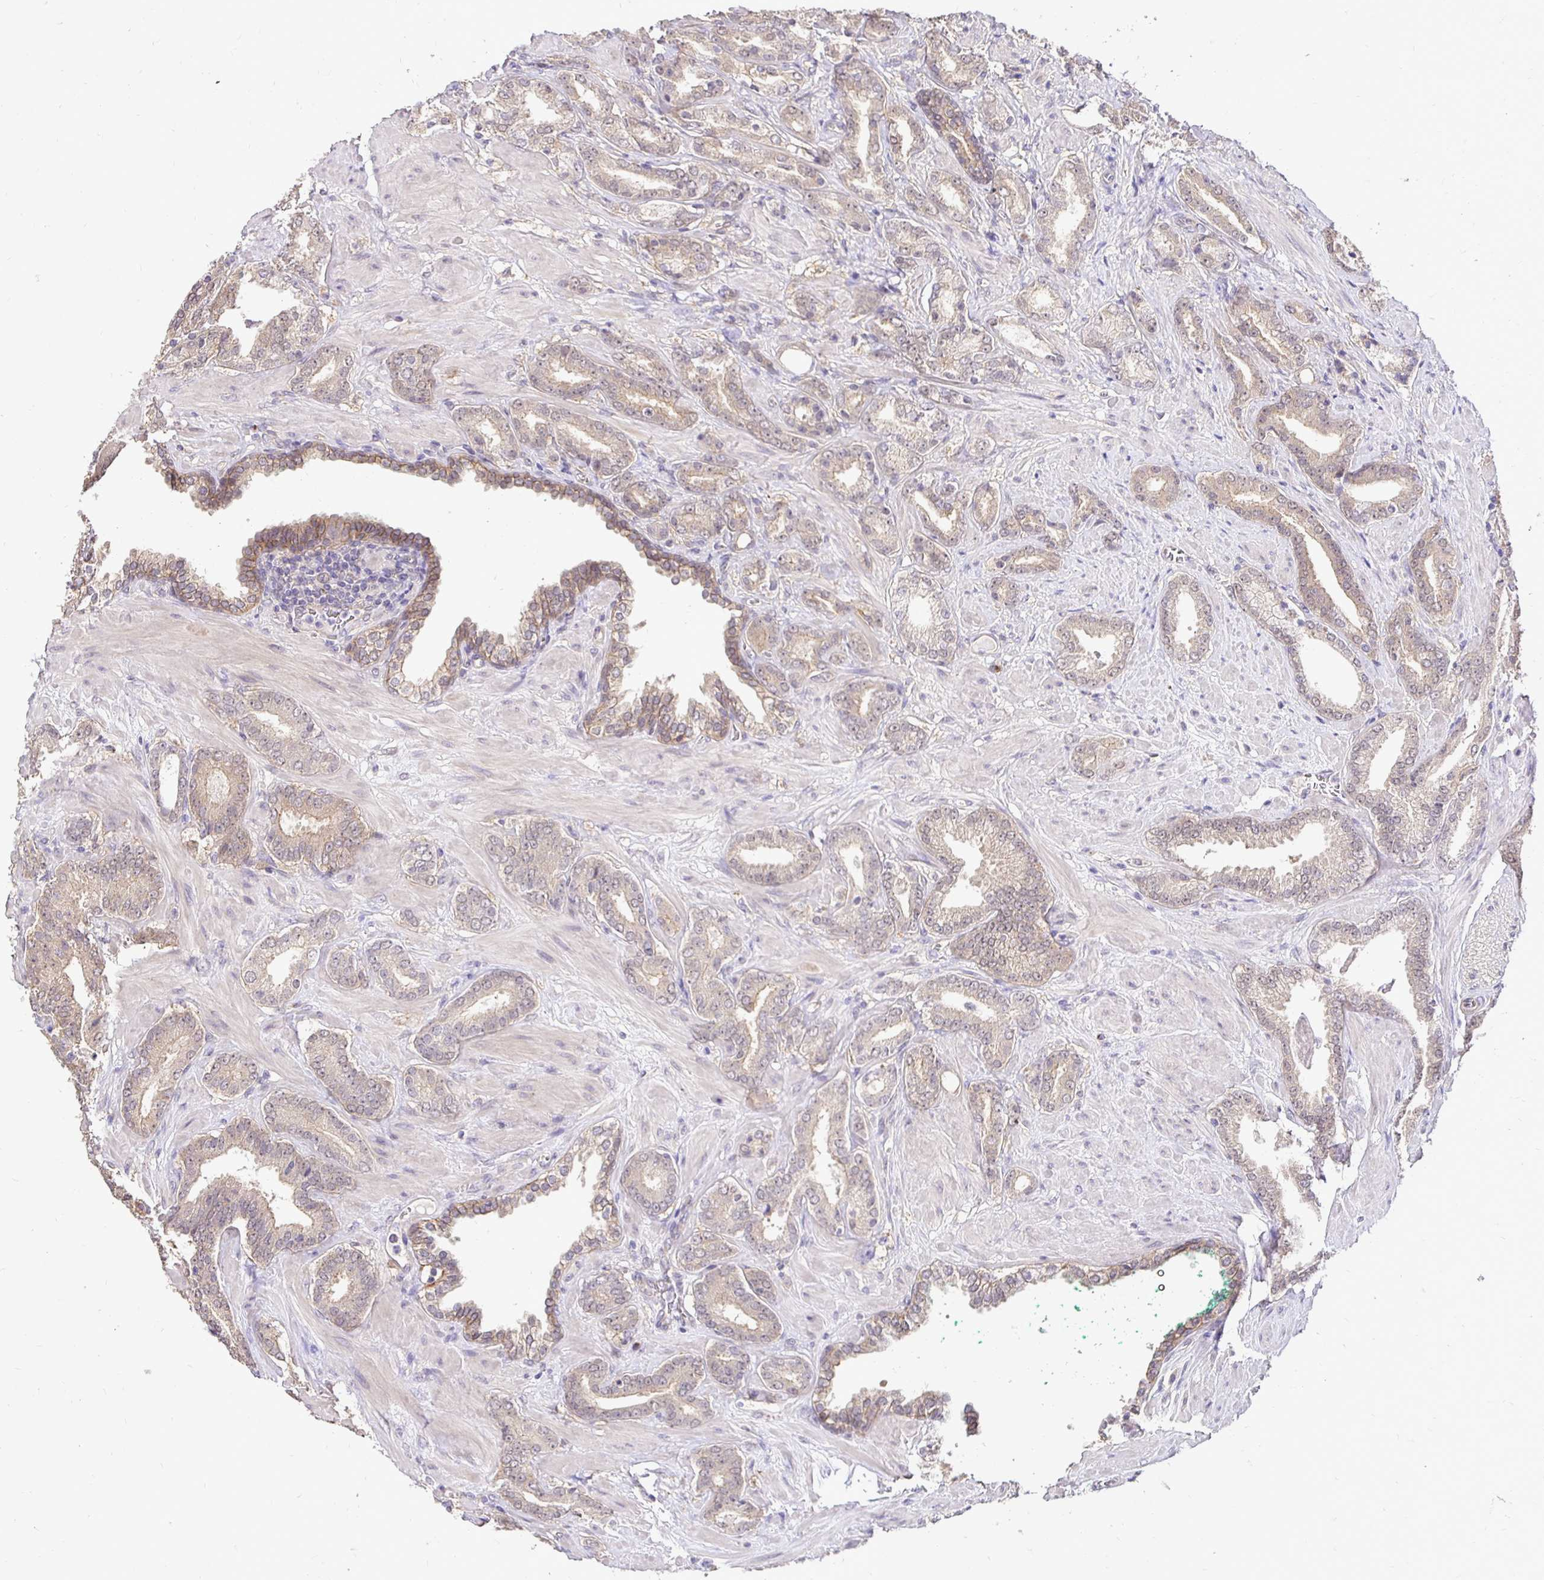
{"staining": {"intensity": "weak", "quantity": "<25%", "location": "cytoplasmic/membranous"}, "tissue": "prostate cancer", "cell_type": "Tumor cells", "image_type": "cancer", "snomed": [{"axis": "morphology", "description": "Adenocarcinoma, High grade"}, {"axis": "topography", "description": "Prostate"}], "caption": "Image shows no protein positivity in tumor cells of prostate high-grade adenocarcinoma tissue.", "gene": "SLC9A1", "patient": {"sex": "male", "age": 56}}